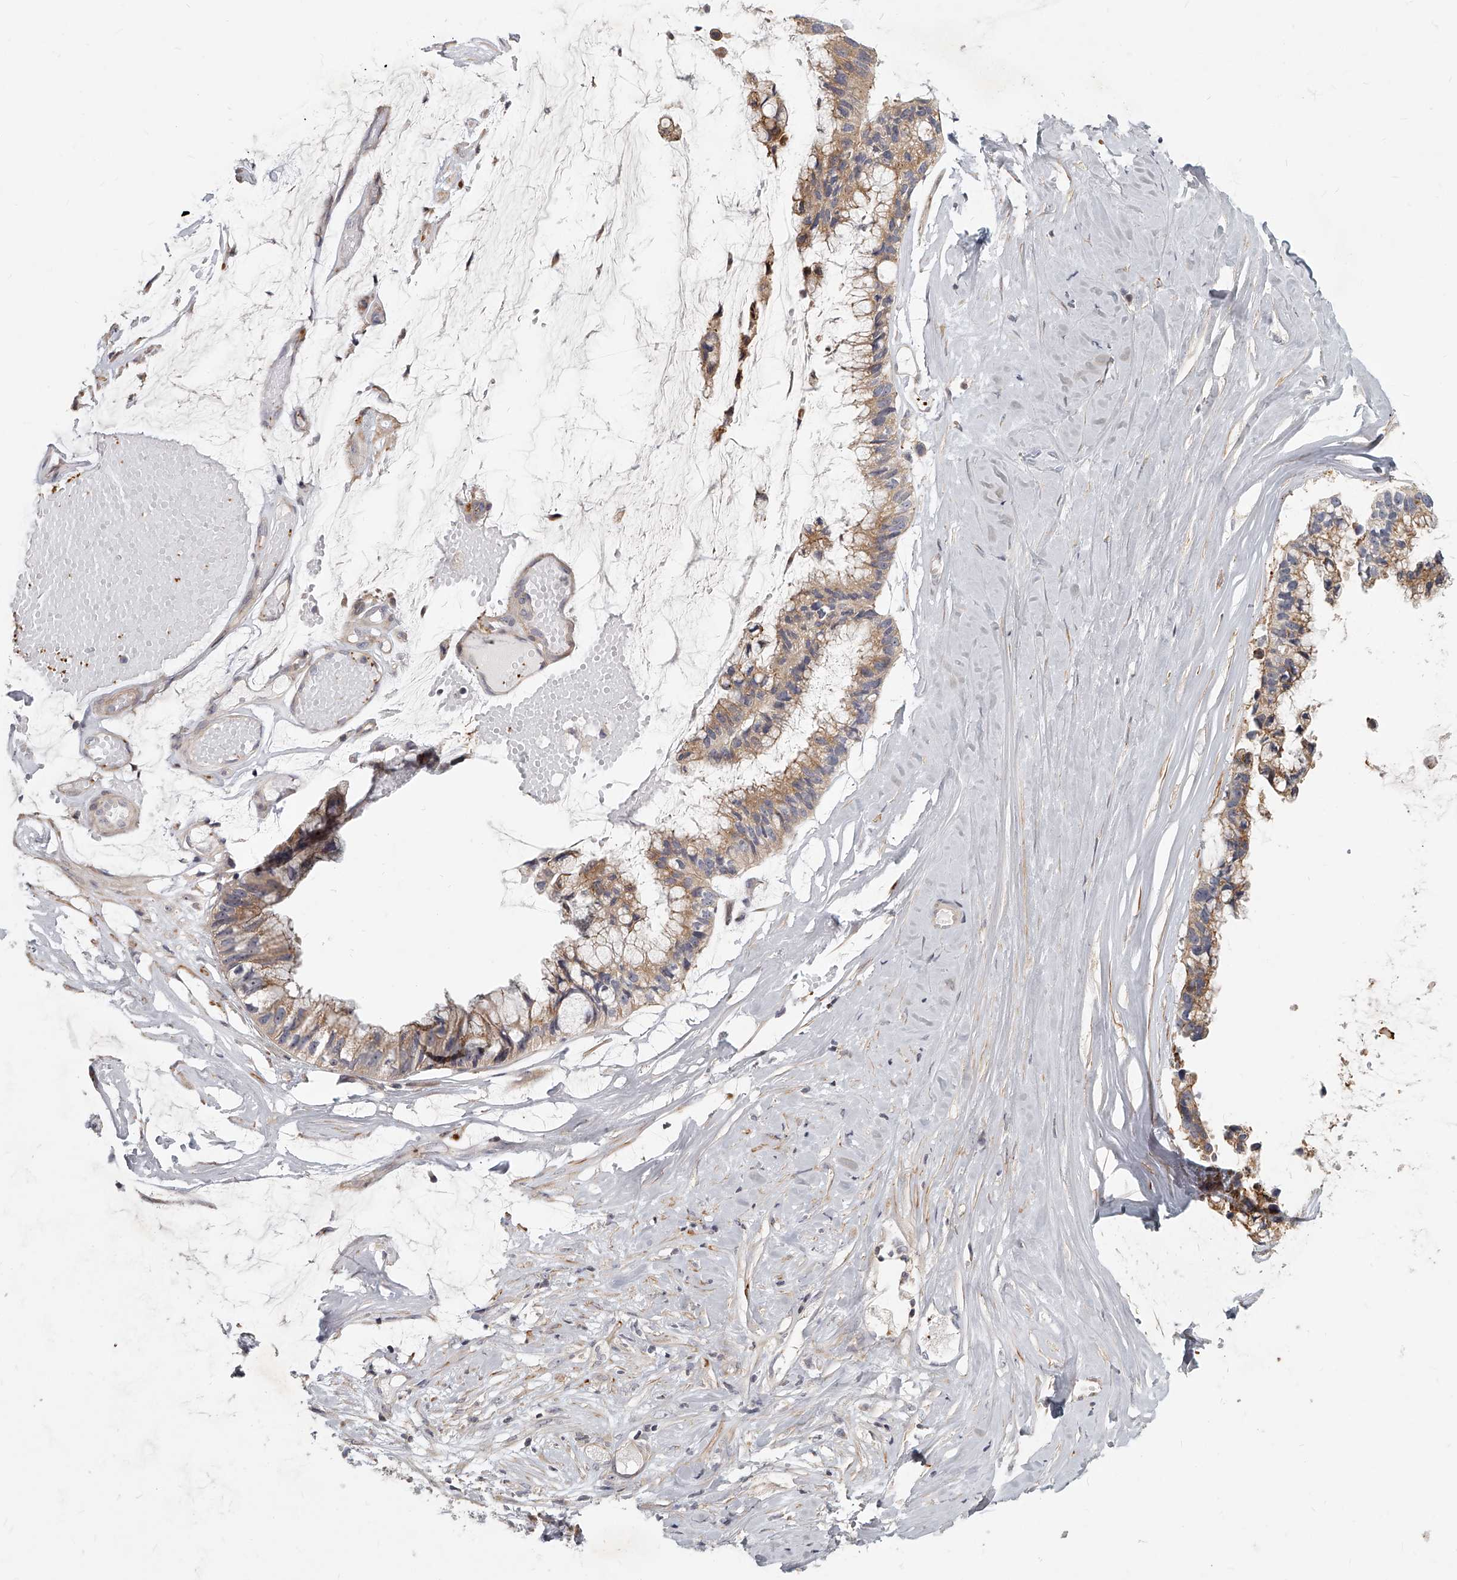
{"staining": {"intensity": "moderate", "quantity": ">75%", "location": "cytoplasmic/membranous"}, "tissue": "ovarian cancer", "cell_type": "Tumor cells", "image_type": "cancer", "snomed": [{"axis": "morphology", "description": "Cystadenocarcinoma, mucinous, NOS"}, {"axis": "topography", "description": "Ovary"}], "caption": "Protein staining displays moderate cytoplasmic/membranous positivity in approximately >75% of tumor cells in mucinous cystadenocarcinoma (ovarian).", "gene": "SLC37A1", "patient": {"sex": "female", "age": 39}}